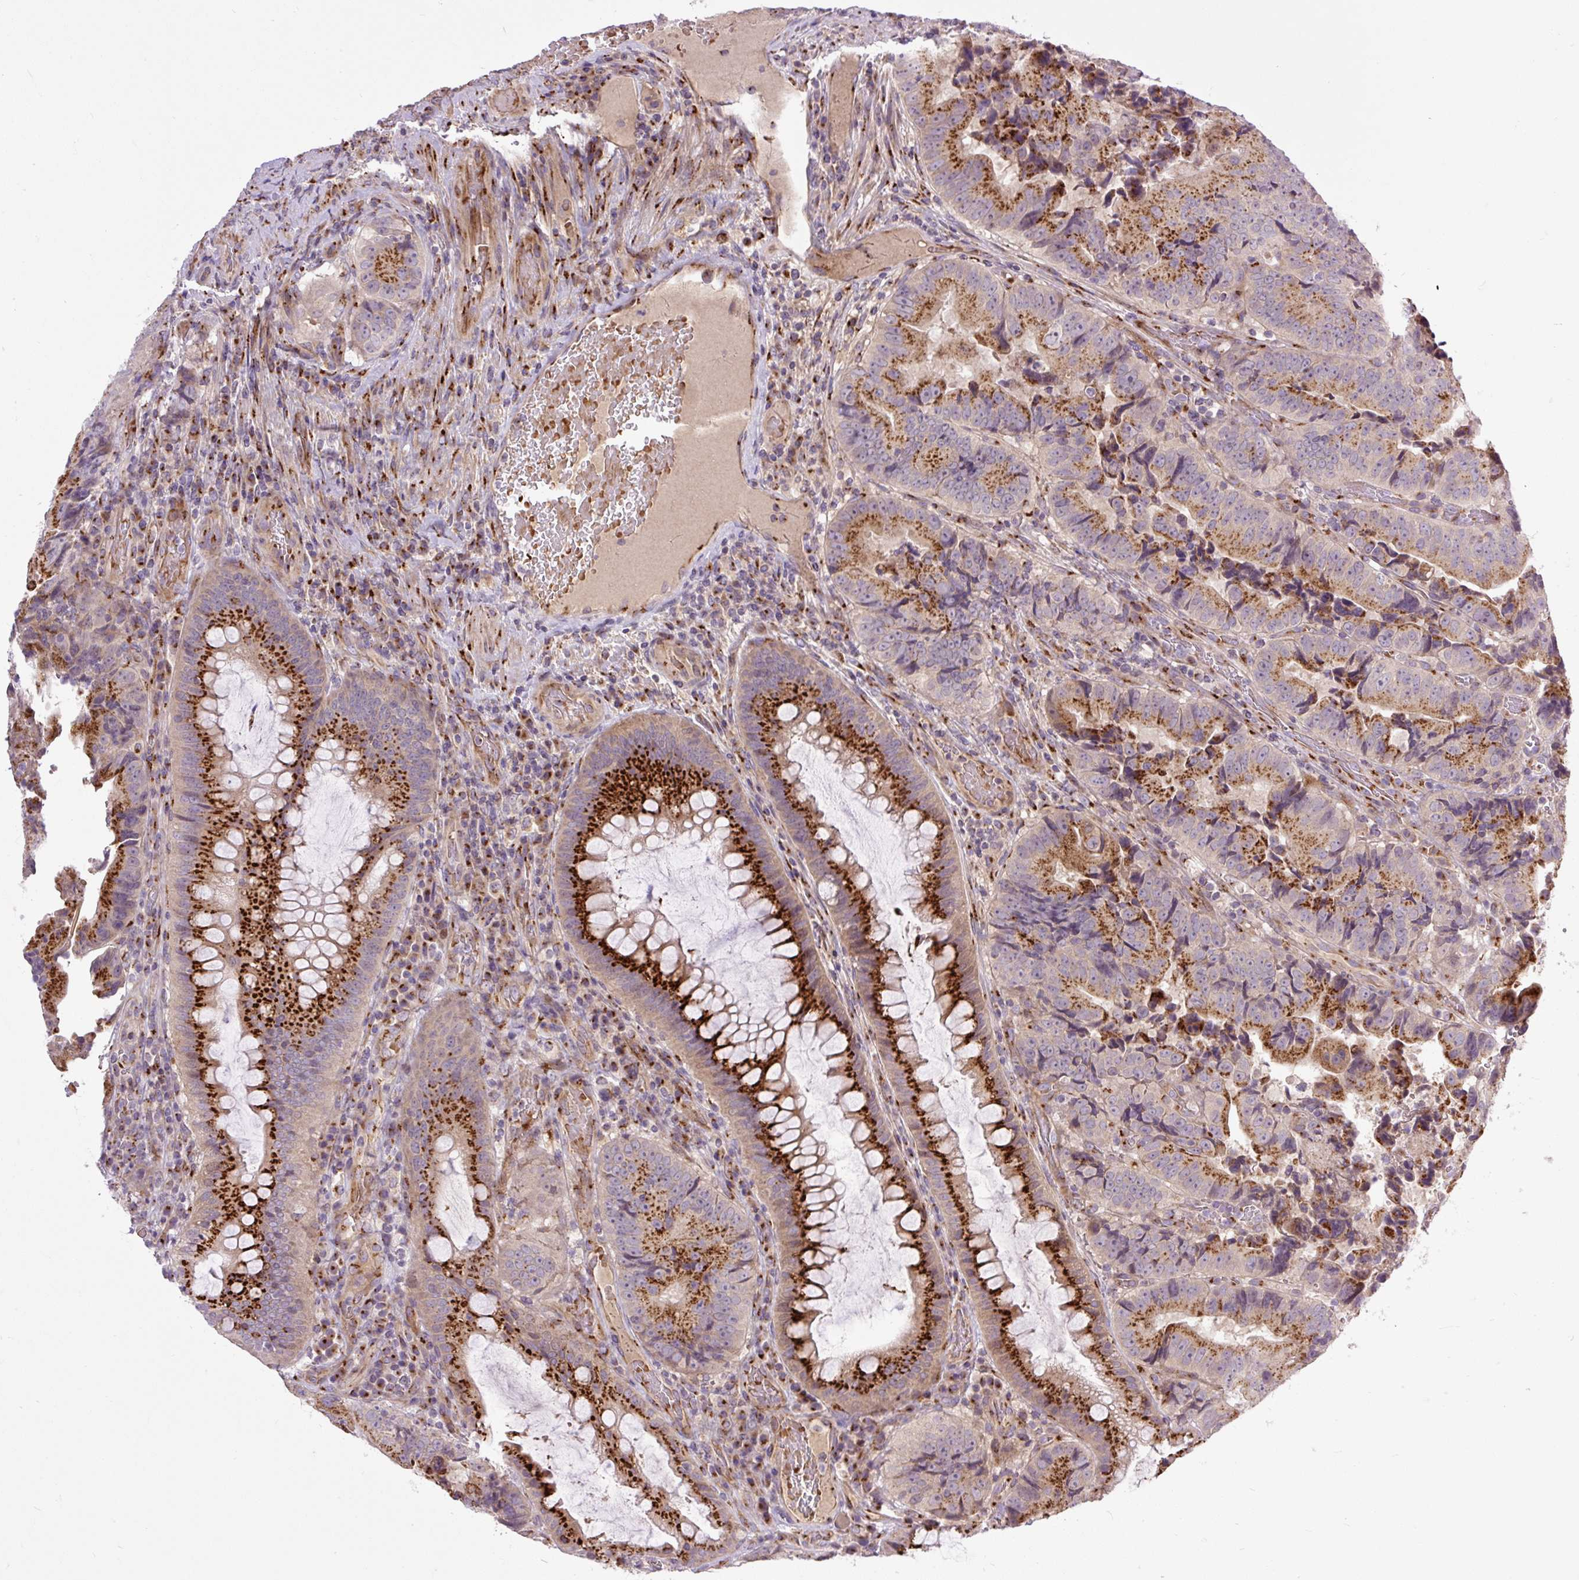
{"staining": {"intensity": "strong", "quantity": ">75%", "location": "cytoplasmic/membranous"}, "tissue": "colorectal cancer", "cell_type": "Tumor cells", "image_type": "cancer", "snomed": [{"axis": "morphology", "description": "Adenocarcinoma, NOS"}, {"axis": "topography", "description": "Colon"}], "caption": "DAB (3,3'-diaminobenzidine) immunohistochemical staining of colorectal cancer demonstrates strong cytoplasmic/membranous protein positivity in approximately >75% of tumor cells. Using DAB (brown) and hematoxylin (blue) stains, captured at high magnification using brightfield microscopy.", "gene": "MSMP", "patient": {"sex": "female", "age": 86}}